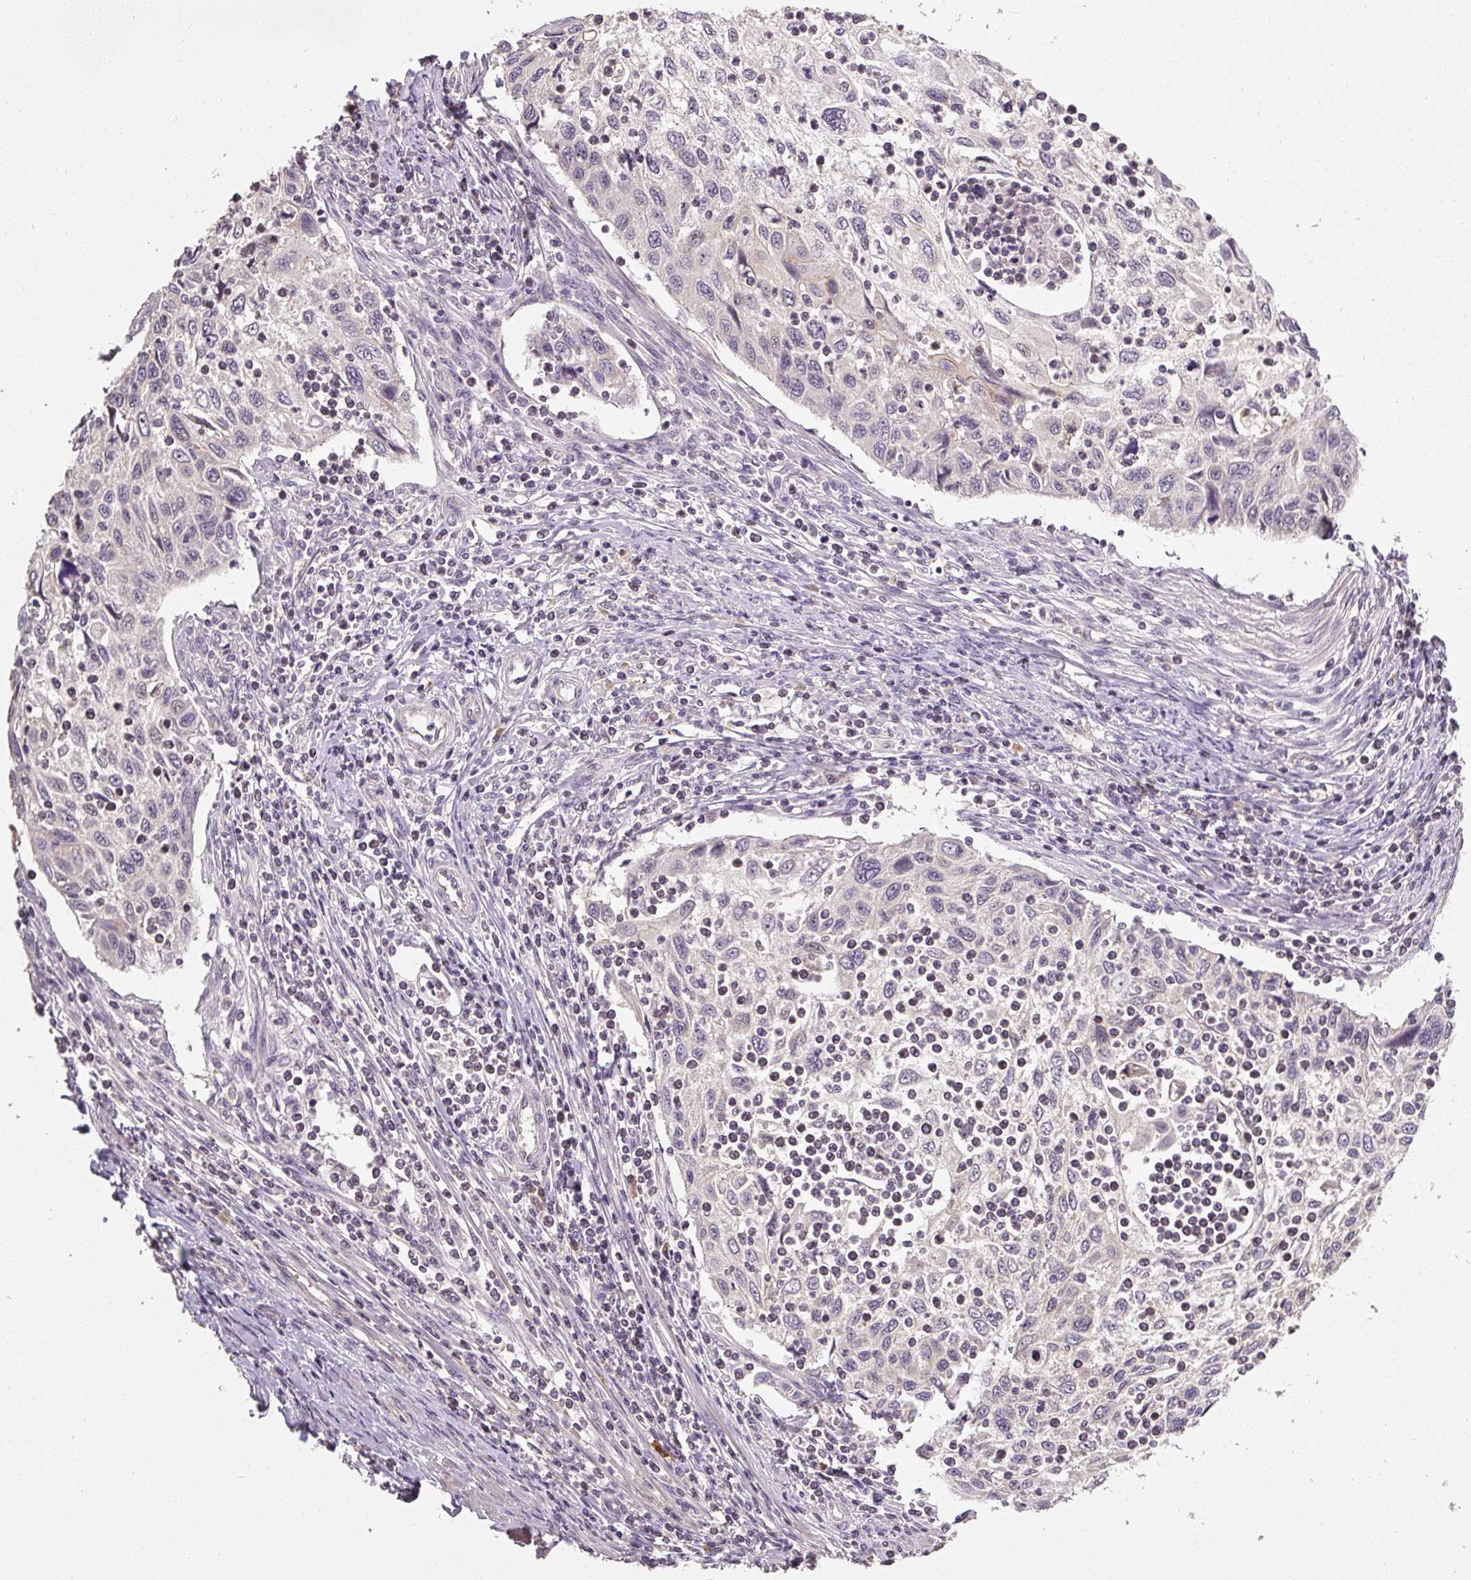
{"staining": {"intensity": "negative", "quantity": "none", "location": "none"}, "tissue": "cervical cancer", "cell_type": "Tumor cells", "image_type": "cancer", "snomed": [{"axis": "morphology", "description": "Squamous cell carcinoma, NOS"}, {"axis": "topography", "description": "Cervix"}], "caption": "Photomicrograph shows no significant protein staining in tumor cells of cervical cancer.", "gene": "CFAP65", "patient": {"sex": "female", "age": 70}}